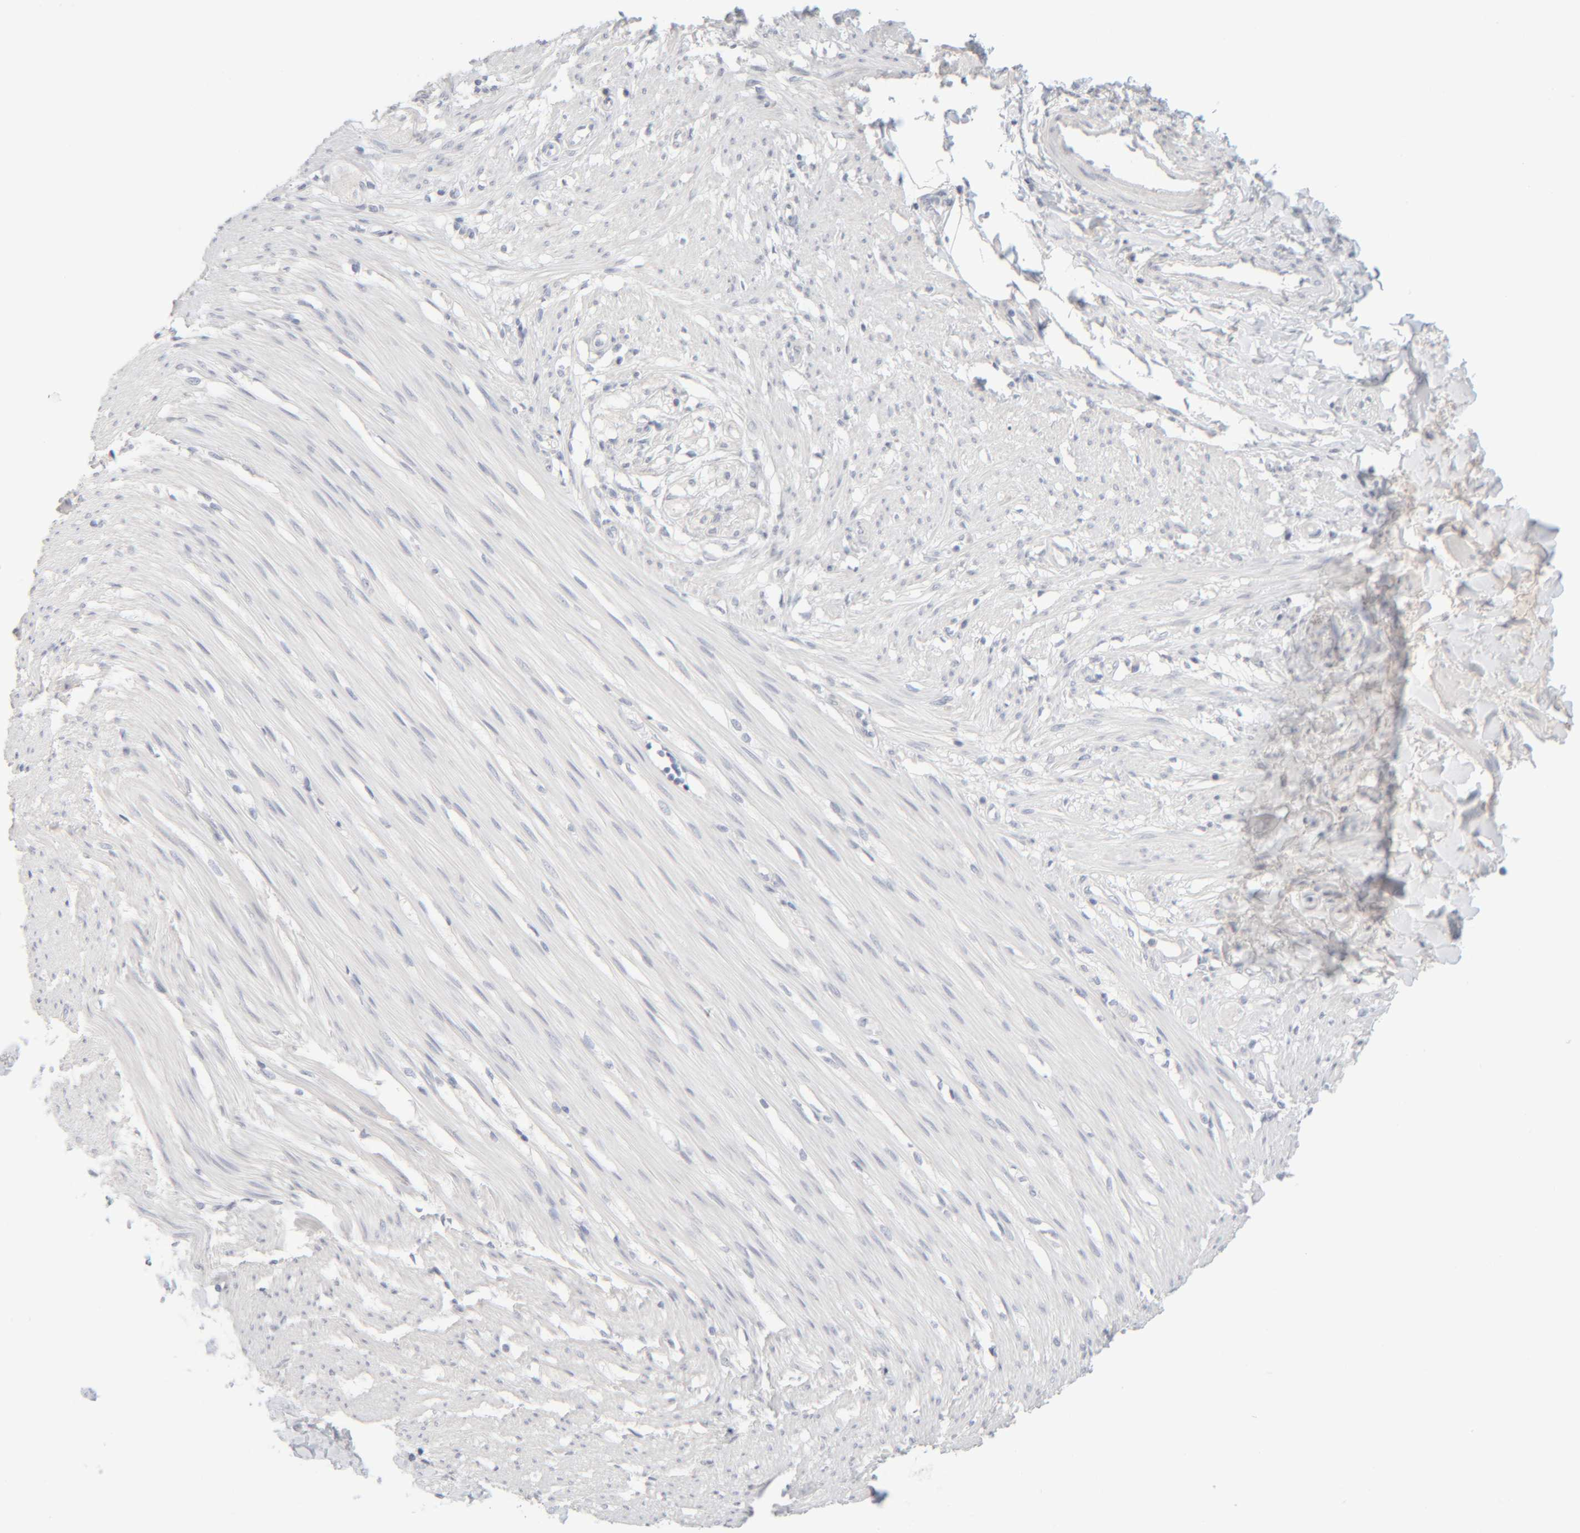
{"staining": {"intensity": "negative", "quantity": "none", "location": "none"}, "tissue": "smooth muscle", "cell_type": "Smooth muscle cells", "image_type": "normal", "snomed": [{"axis": "morphology", "description": "Normal tissue, NOS"}, {"axis": "morphology", "description": "Adenocarcinoma, NOS"}, {"axis": "topography", "description": "Smooth muscle"}, {"axis": "topography", "description": "Colon"}], "caption": "There is no significant positivity in smooth muscle cells of smooth muscle. Brightfield microscopy of immunohistochemistry stained with DAB (brown) and hematoxylin (blue), captured at high magnification.", "gene": "RIDA", "patient": {"sex": "male", "age": 14}}